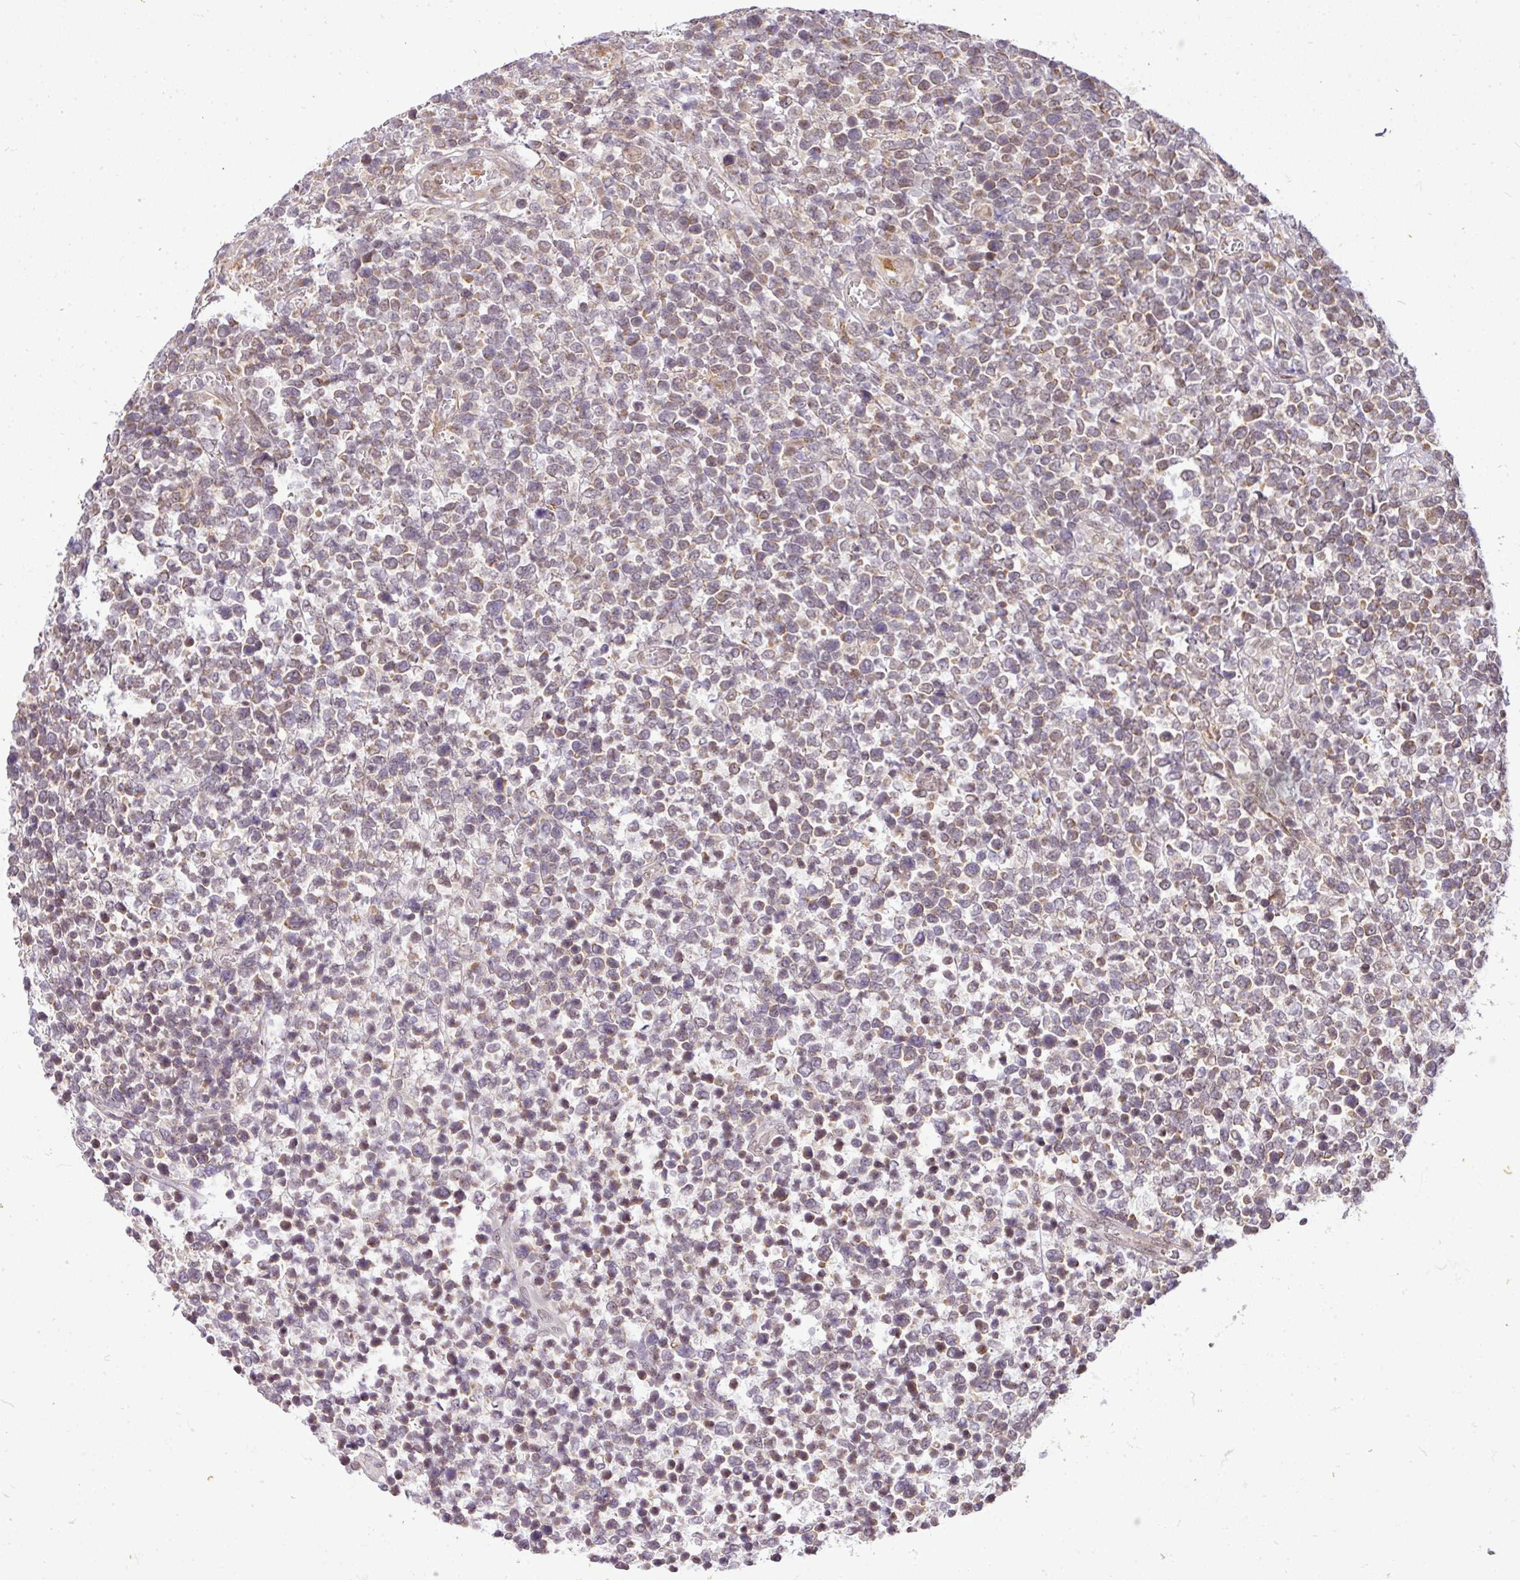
{"staining": {"intensity": "weak", "quantity": ">75%", "location": "cytoplasmic/membranous"}, "tissue": "lymphoma", "cell_type": "Tumor cells", "image_type": "cancer", "snomed": [{"axis": "morphology", "description": "Malignant lymphoma, non-Hodgkin's type, High grade"}, {"axis": "topography", "description": "Soft tissue"}], "caption": "A micrograph showing weak cytoplasmic/membranous staining in about >75% of tumor cells in lymphoma, as visualized by brown immunohistochemical staining.", "gene": "C1orf226", "patient": {"sex": "female", "age": 56}}